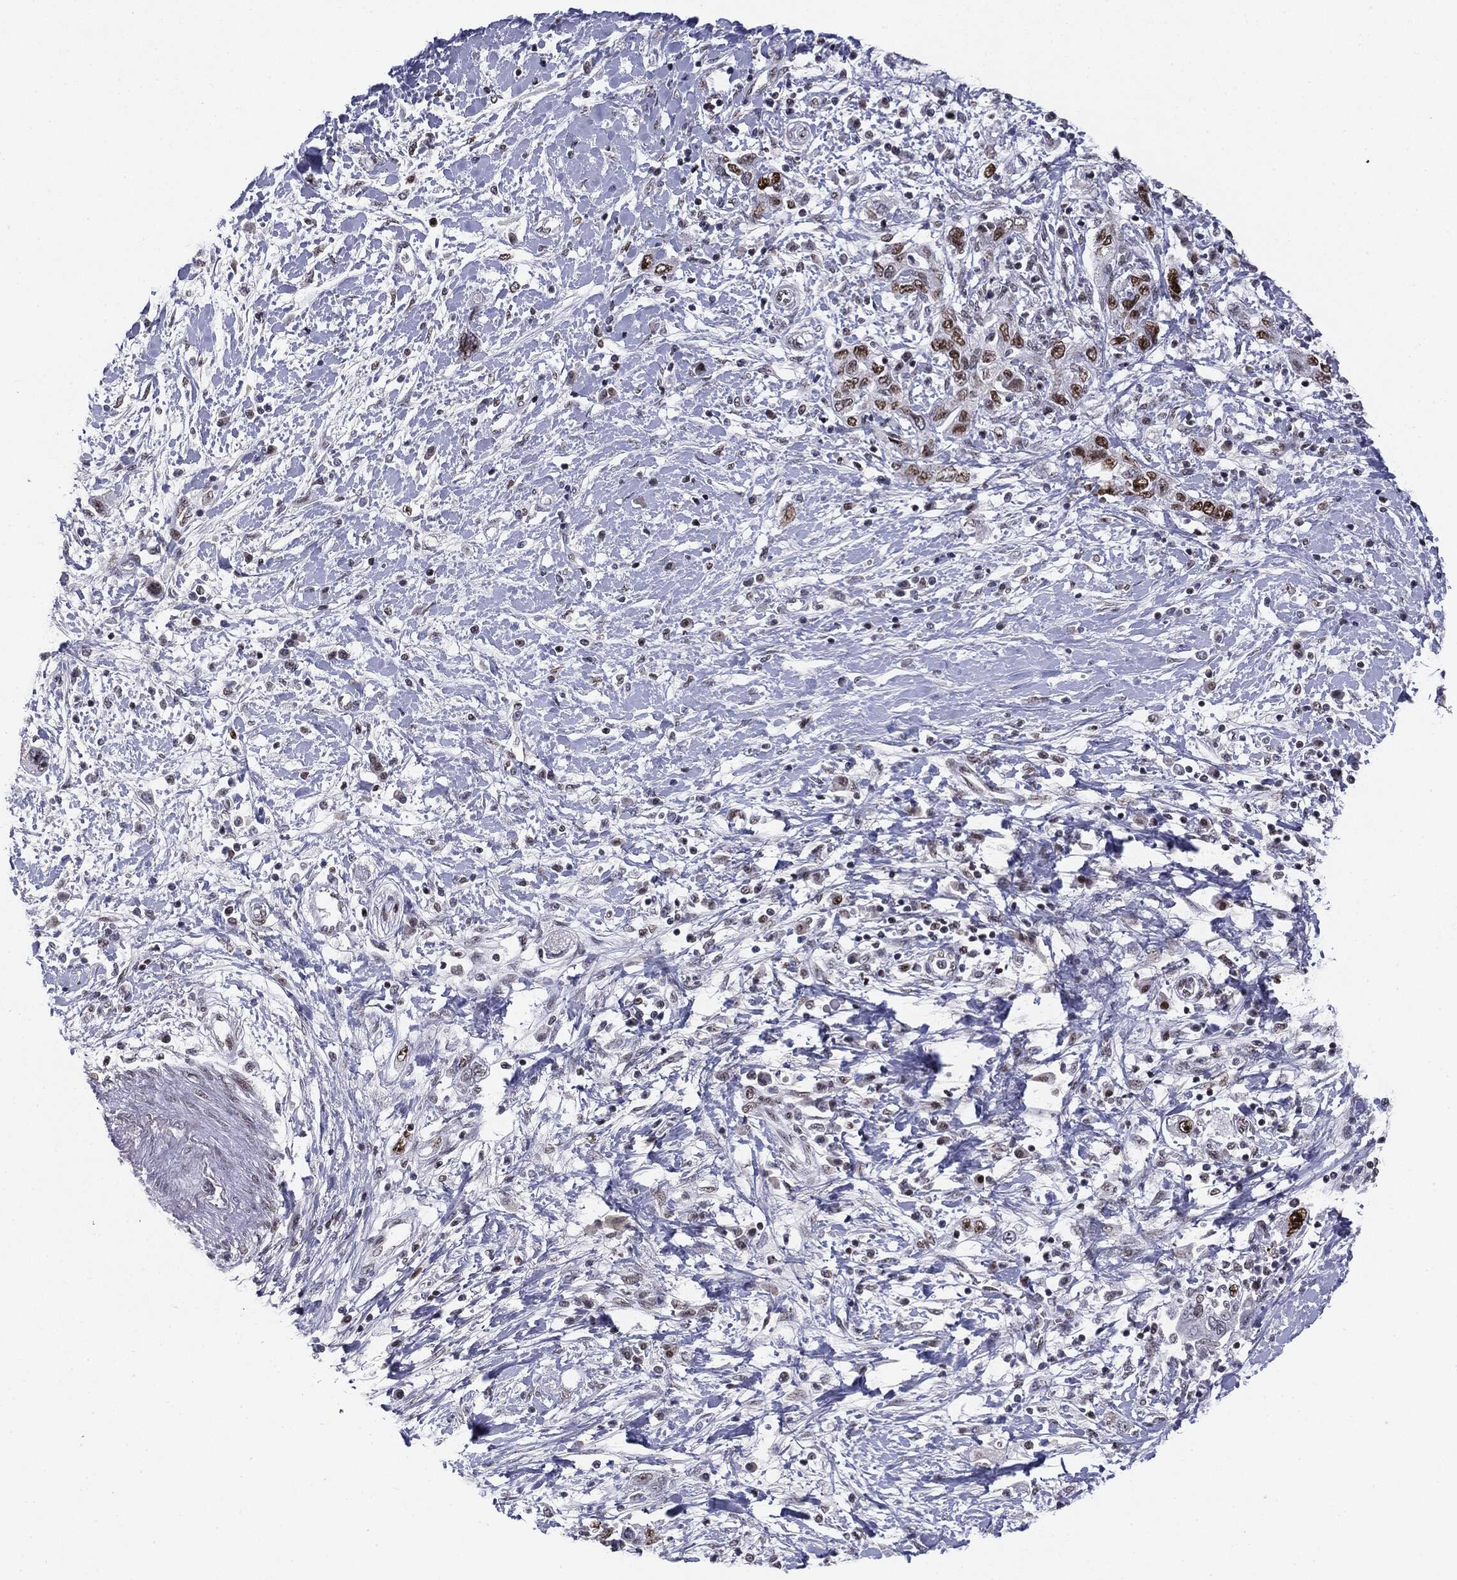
{"staining": {"intensity": "strong", "quantity": "<25%", "location": "nuclear"}, "tissue": "pancreatic cancer", "cell_type": "Tumor cells", "image_type": "cancer", "snomed": [{"axis": "morphology", "description": "Adenocarcinoma, NOS"}, {"axis": "topography", "description": "Pancreas"}], "caption": "Immunohistochemical staining of human pancreatic cancer (adenocarcinoma) demonstrates medium levels of strong nuclear positivity in approximately <25% of tumor cells.", "gene": "MDC1", "patient": {"sex": "female", "age": 73}}